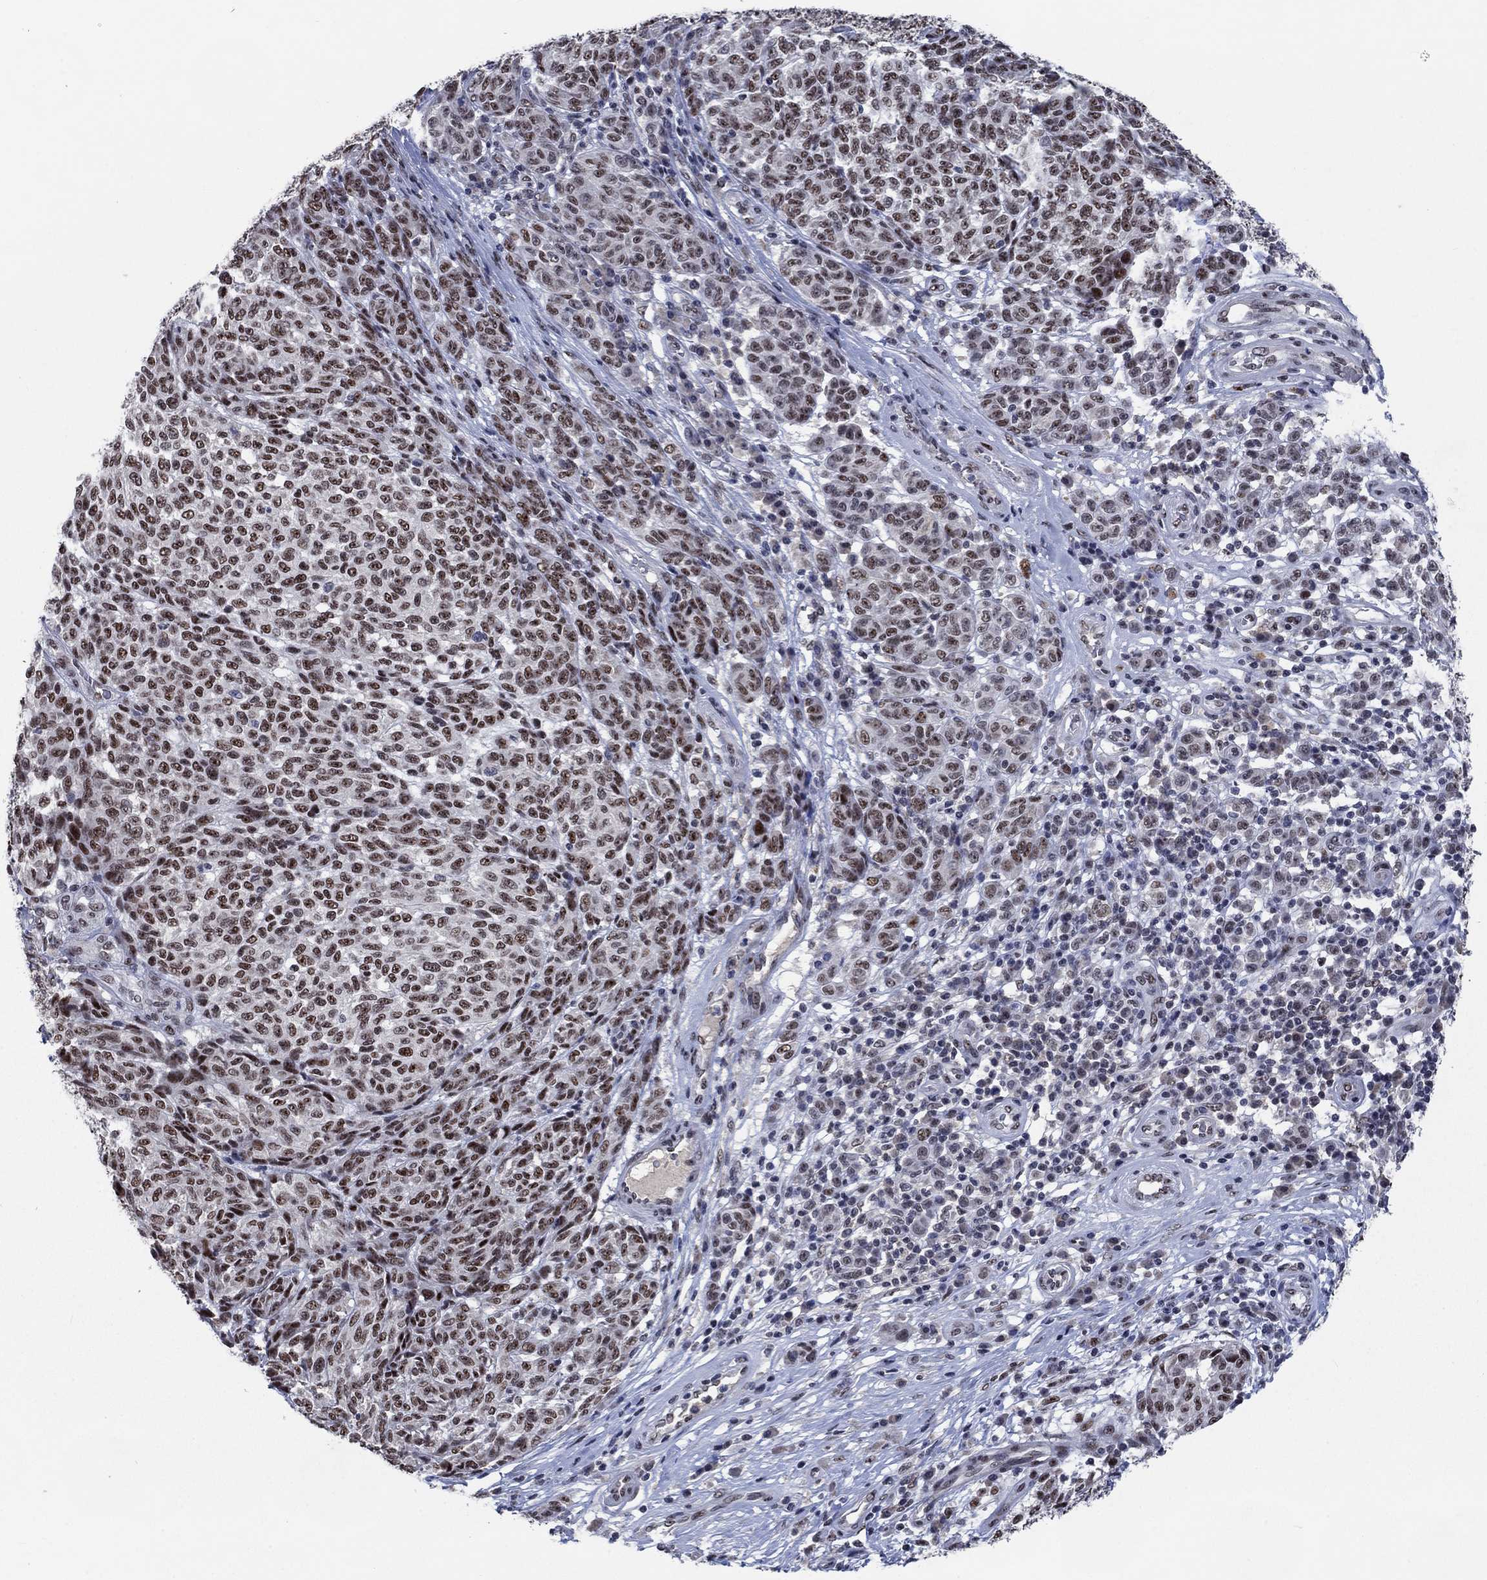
{"staining": {"intensity": "moderate", "quantity": "25%-75%", "location": "nuclear"}, "tissue": "melanoma", "cell_type": "Tumor cells", "image_type": "cancer", "snomed": [{"axis": "morphology", "description": "Malignant melanoma, NOS"}, {"axis": "topography", "description": "Skin"}], "caption": "Malignant melanoma stained for a protein exhibits moderate nuclear positivity in tumor cells.", "gene": "HTN1", "patient": {"sex": "male", "age": 59}}